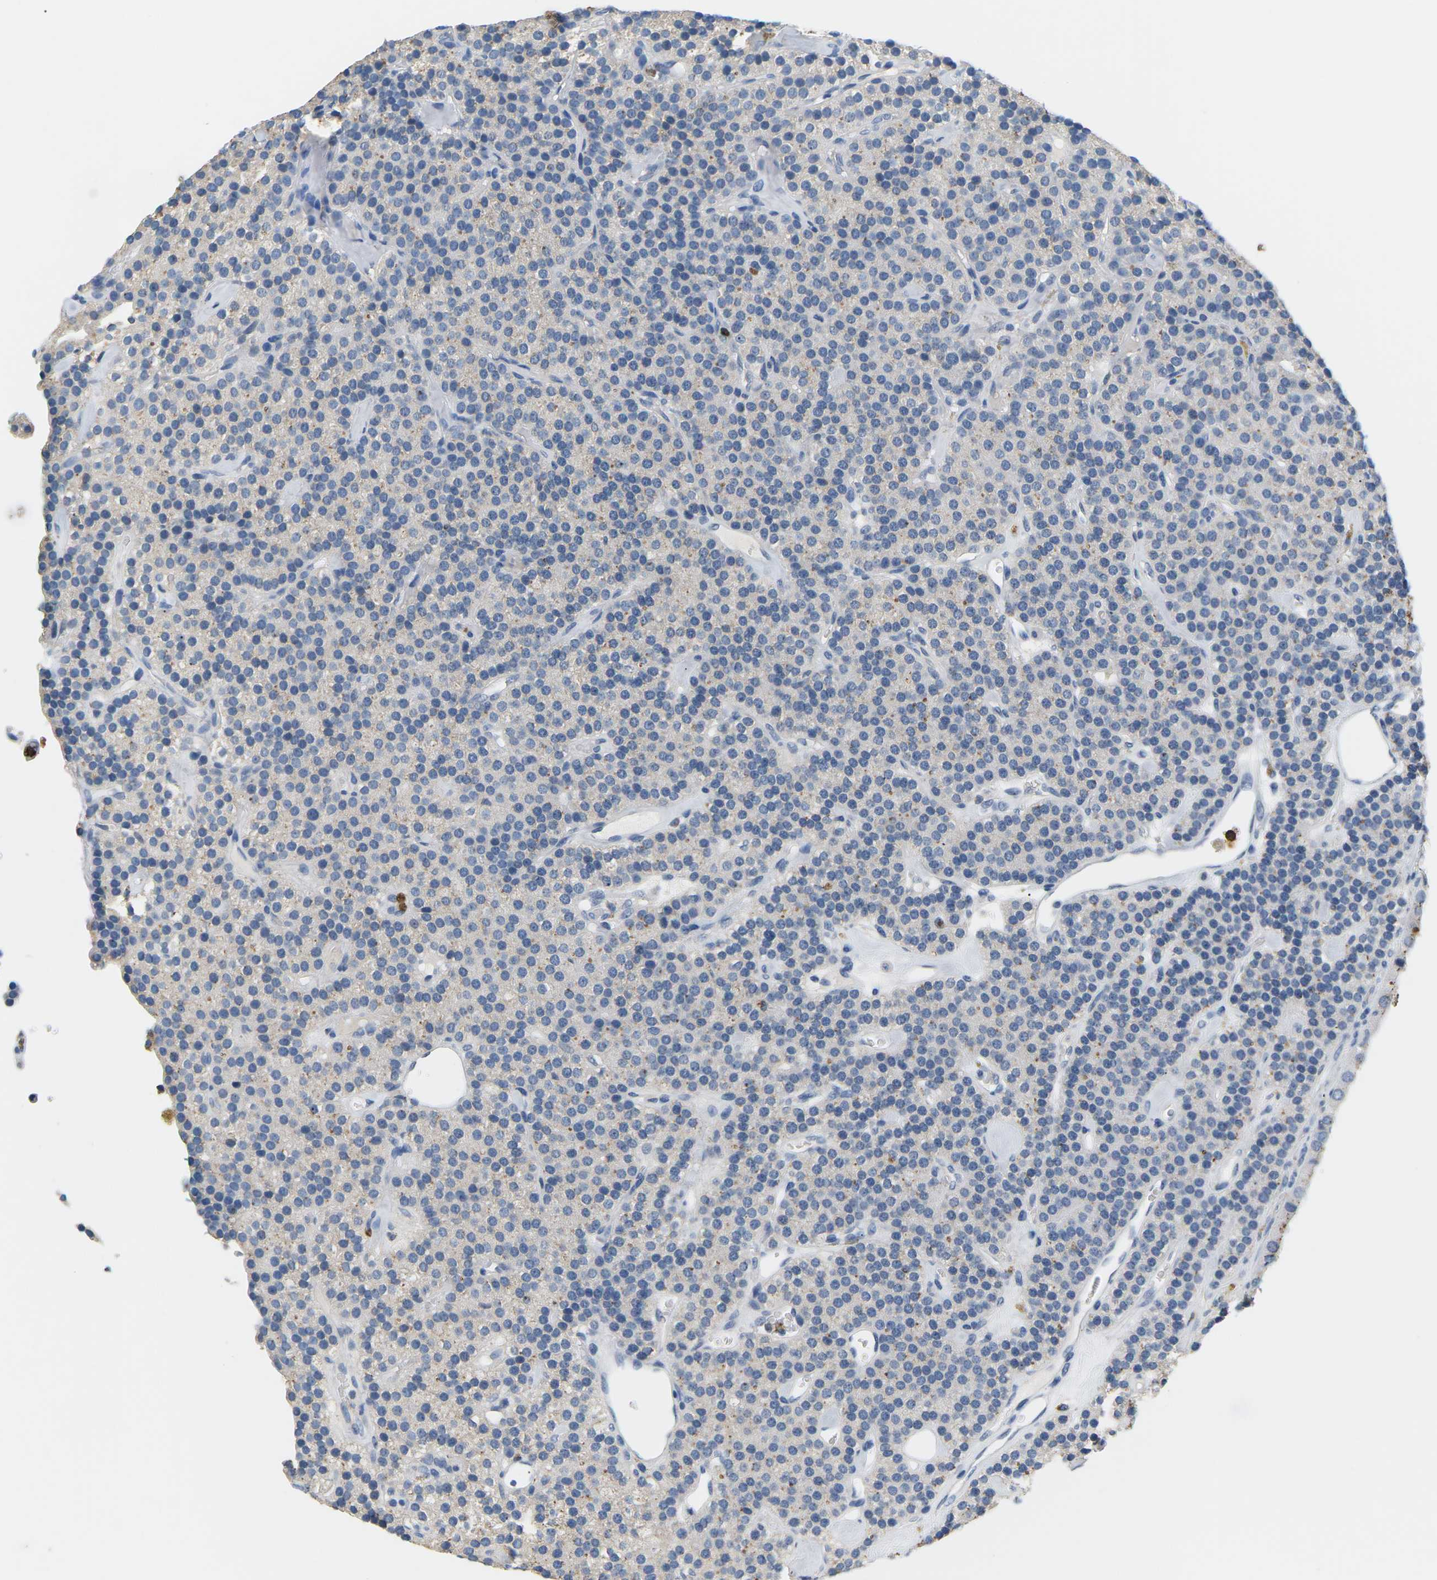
{"staining": {"intensity": "moderate", "quantity": "<25%", "location": "cytoplasmic/membranous"}, "tissue": "parathyroid gland", "cell_type": "Glandular cells", "image_type": "normal", "snomed": [{"axis": "morphology", "description": "Normal tissue, NOS"}, {"axis": "morphology", "description": "Adenoma, NOS"}, {"axis": "topography", "description": "Parathyroid gland"}], "caption": "Immunohistochemical staining of benign parathyroid gland reveals low levels of moderate cytoplasmic/membranous expression in approximately <25% of glandular cells.", "gene": "ADM", "patient": {"sex": "female", "age": 86}}